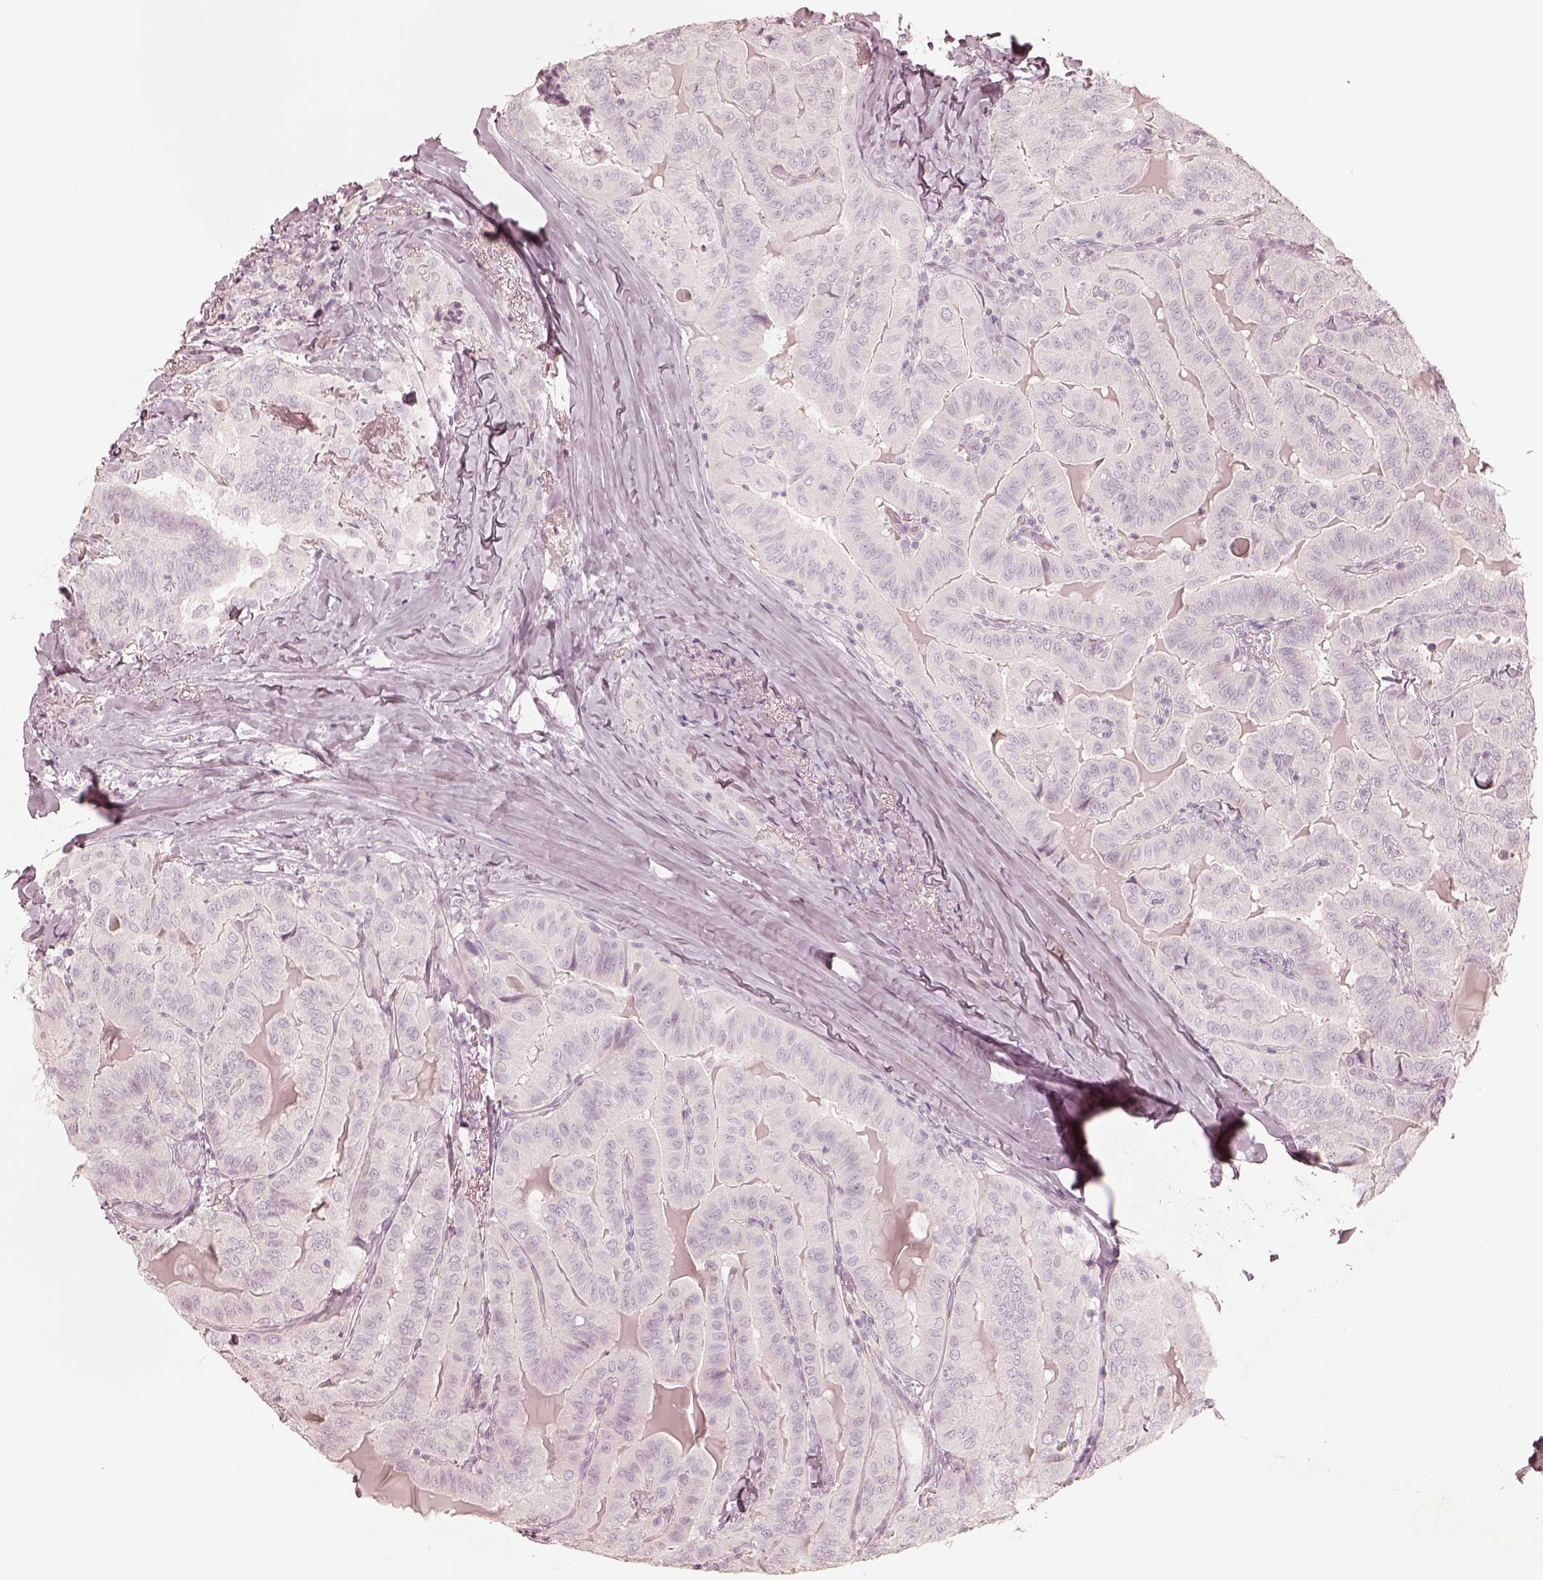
{"staining": {"intensity": "negative", "quantity": "none", "location": "none"}, "tissue": "thyroid cancer", "cell_type": "Tumor cells", "image_type": "cancer", "snomed": [{"axis": "morphology", "description": "Papillary adenocarcinoma, NOS"}, {"axis": "topography", "description": "Thyroid gland"}], "caption": "An immunohistochemistry photomicrograph of thyroid cancer (papillary adenocarcinoma) is shown. There is no staining in tumor cells of thyroid cancer (papillary adenocarcinoma).", "gene": "KRT82", "patient": {"sex": "female", "age": 68}}